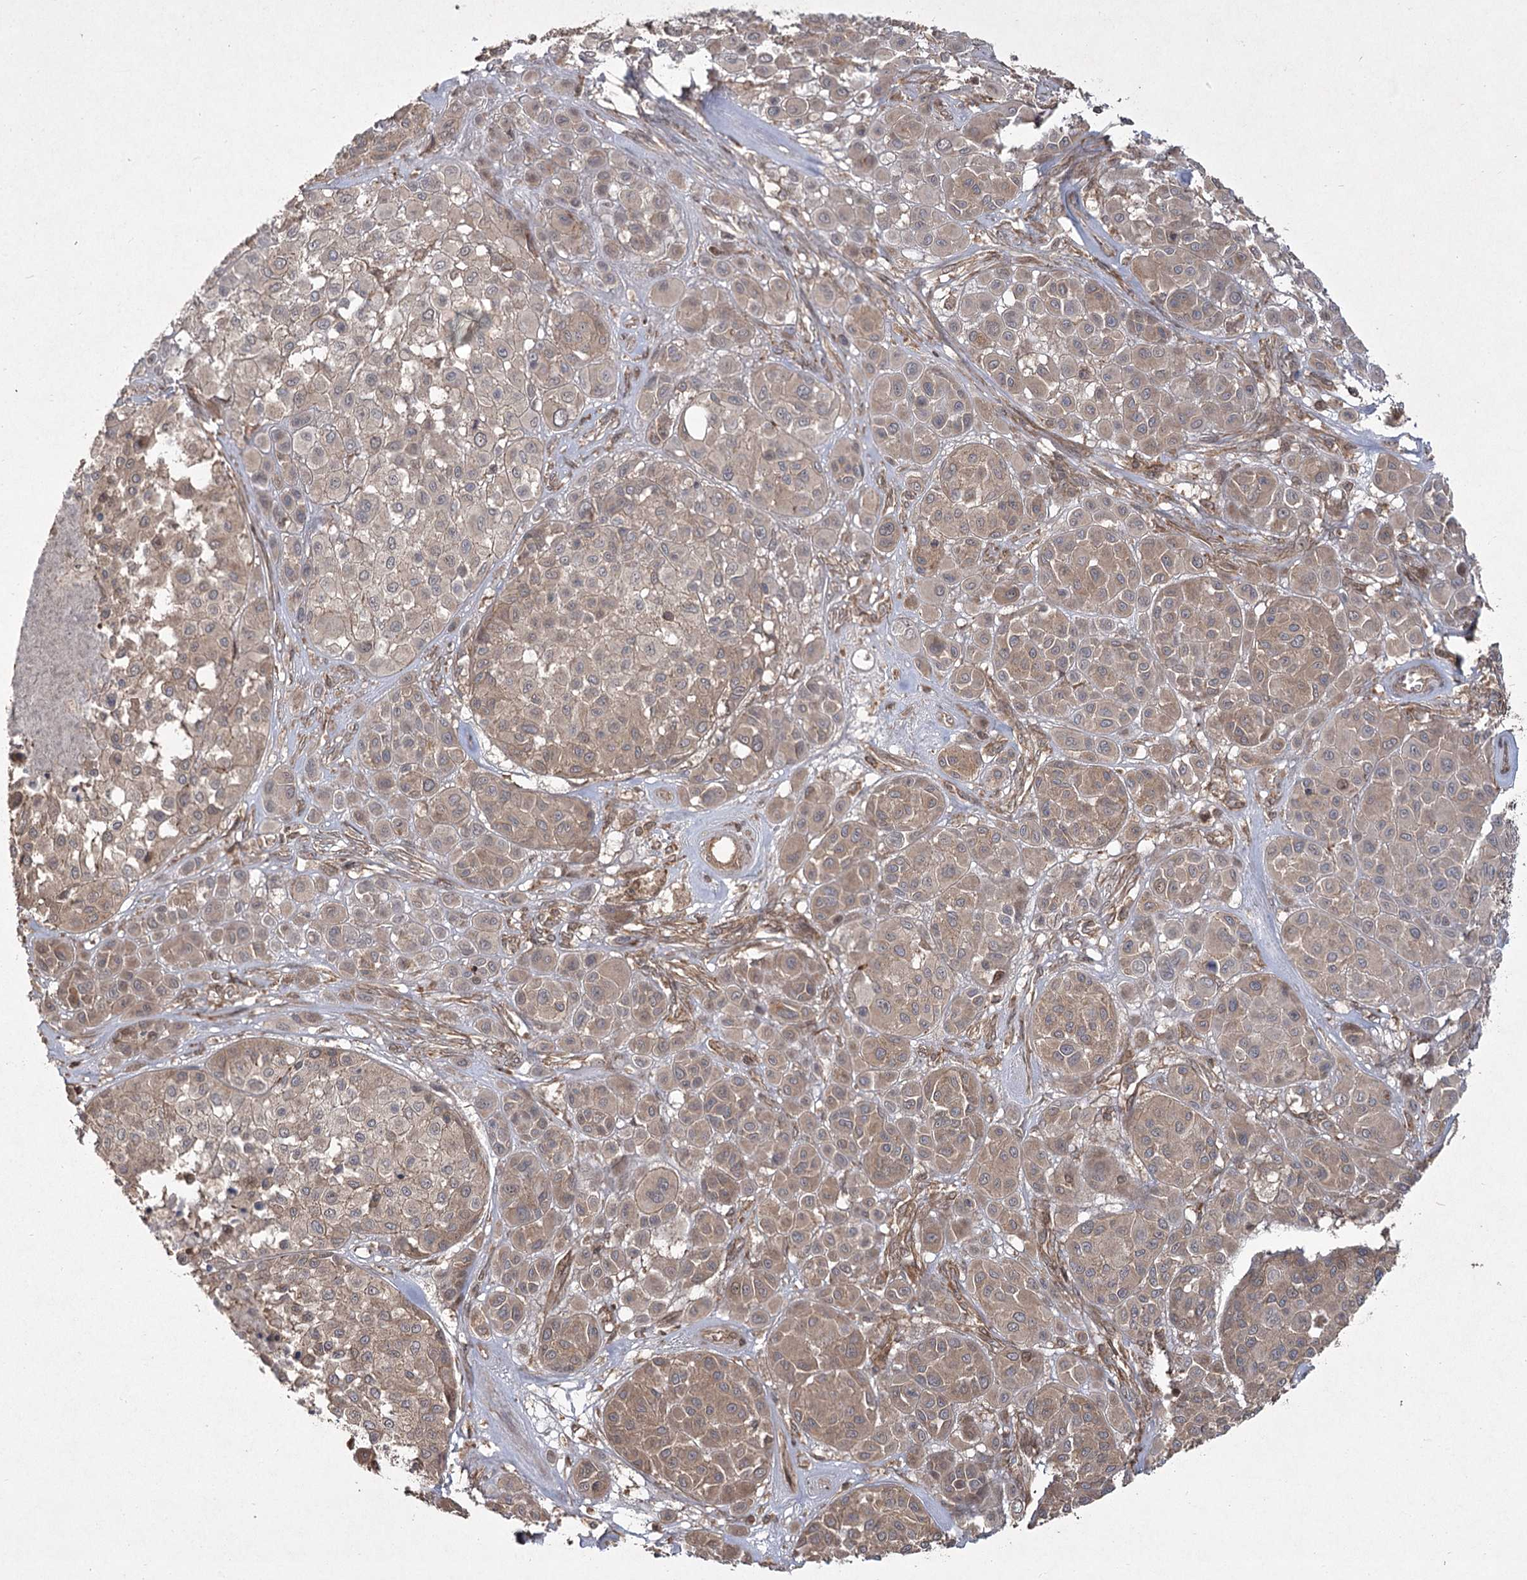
{"staining": {"intensity": "moderate", "quantity": "25%-75%", "location": "cytoplasmic/membranous"}, "tissue": "melanoma", "cell_type": "Tumor cells", "image_type": "cancer", "snomed": [{"axis": "morphology", "description": "Malignant melanoma, Metastatic site"}, {"axis": "topography", "description": "Soft tissue"}], "caption": "Moderate cytoplasmic/membranous positivity is seen in about 25%-75% of tumor cells in malignant melanoma (metastatic site).", "gene": "CPLANE1", "patient": {"sex": "male", "age": 41}}